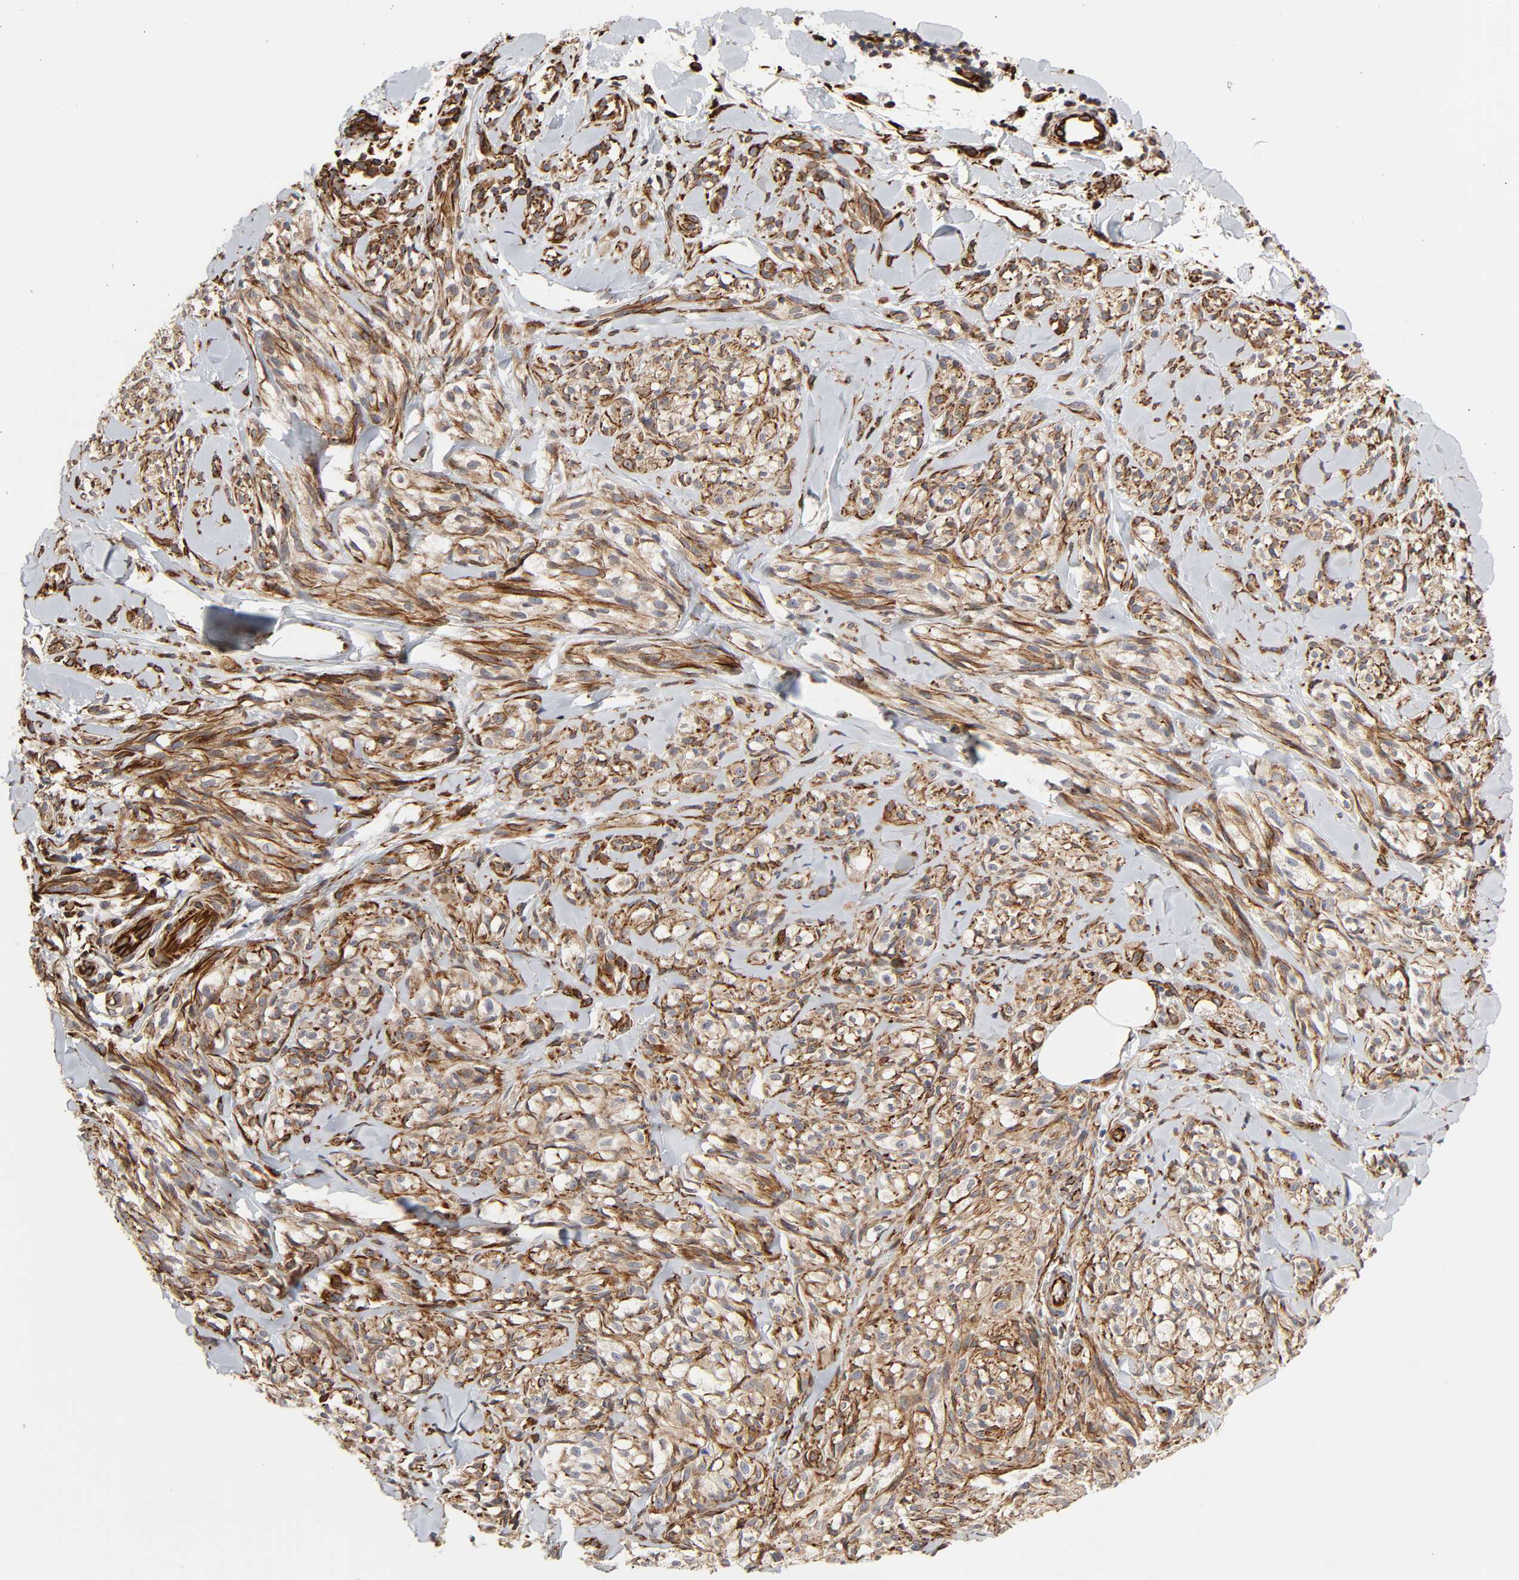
{"staining": {"intensity": "strong", "quantity": ">75%", "location": "cytoplasmic/membranous"}, "tissue": "melanoma", "cell_type": "Tumor cells", "image_type": "cancer", "snomed": [{"axis": "morphology", "description": "Malignant melanoma, Metastatic site"}, {"axis": "topography", "description": "Skin"}], "caption": "A brown stain labels strong cytoplasmic/membranous expression of a protein in melanoma tumor cells.", "gene": "FAM118A", "patient": {"sex": "female", "age": 56}}